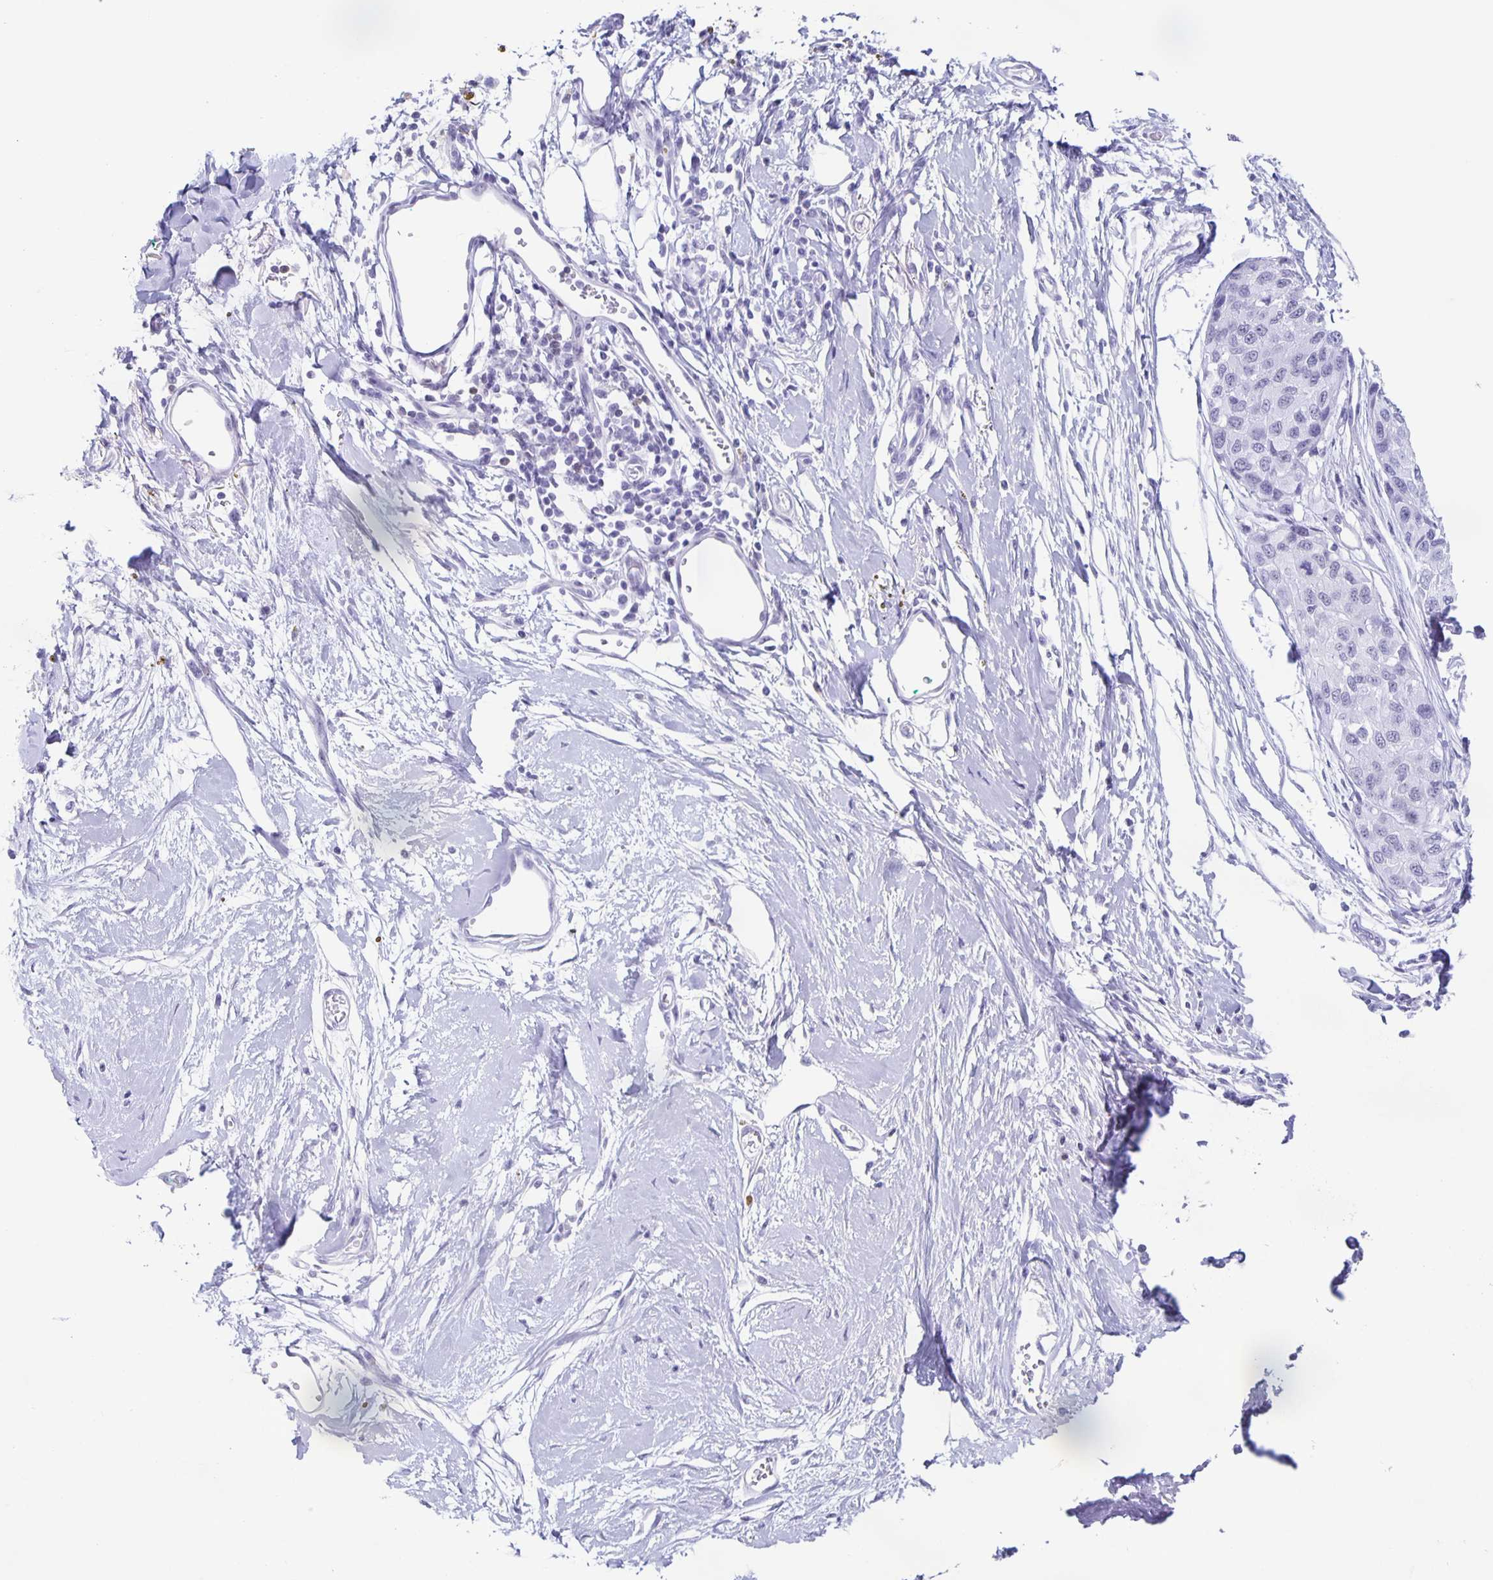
{"staining": {"intensity": "negative", "quantity": "none", "location": "none"}, "tissue": "melanoma", "cell_type": "Tumor cells", "image_type": "cancer", "snomed": [{"axis": "morphology", "description": "Malignant melanoma, NOS"}, {"axis": "topography", "description": "Skin"}], "caption": "A high-resolution photomicrograph shows IHC staining of malignant melanoma, which exhibits no significant expression in tumor cells.", "gene": "TPPP", "patient": {"sex": "male", "age": 62}}